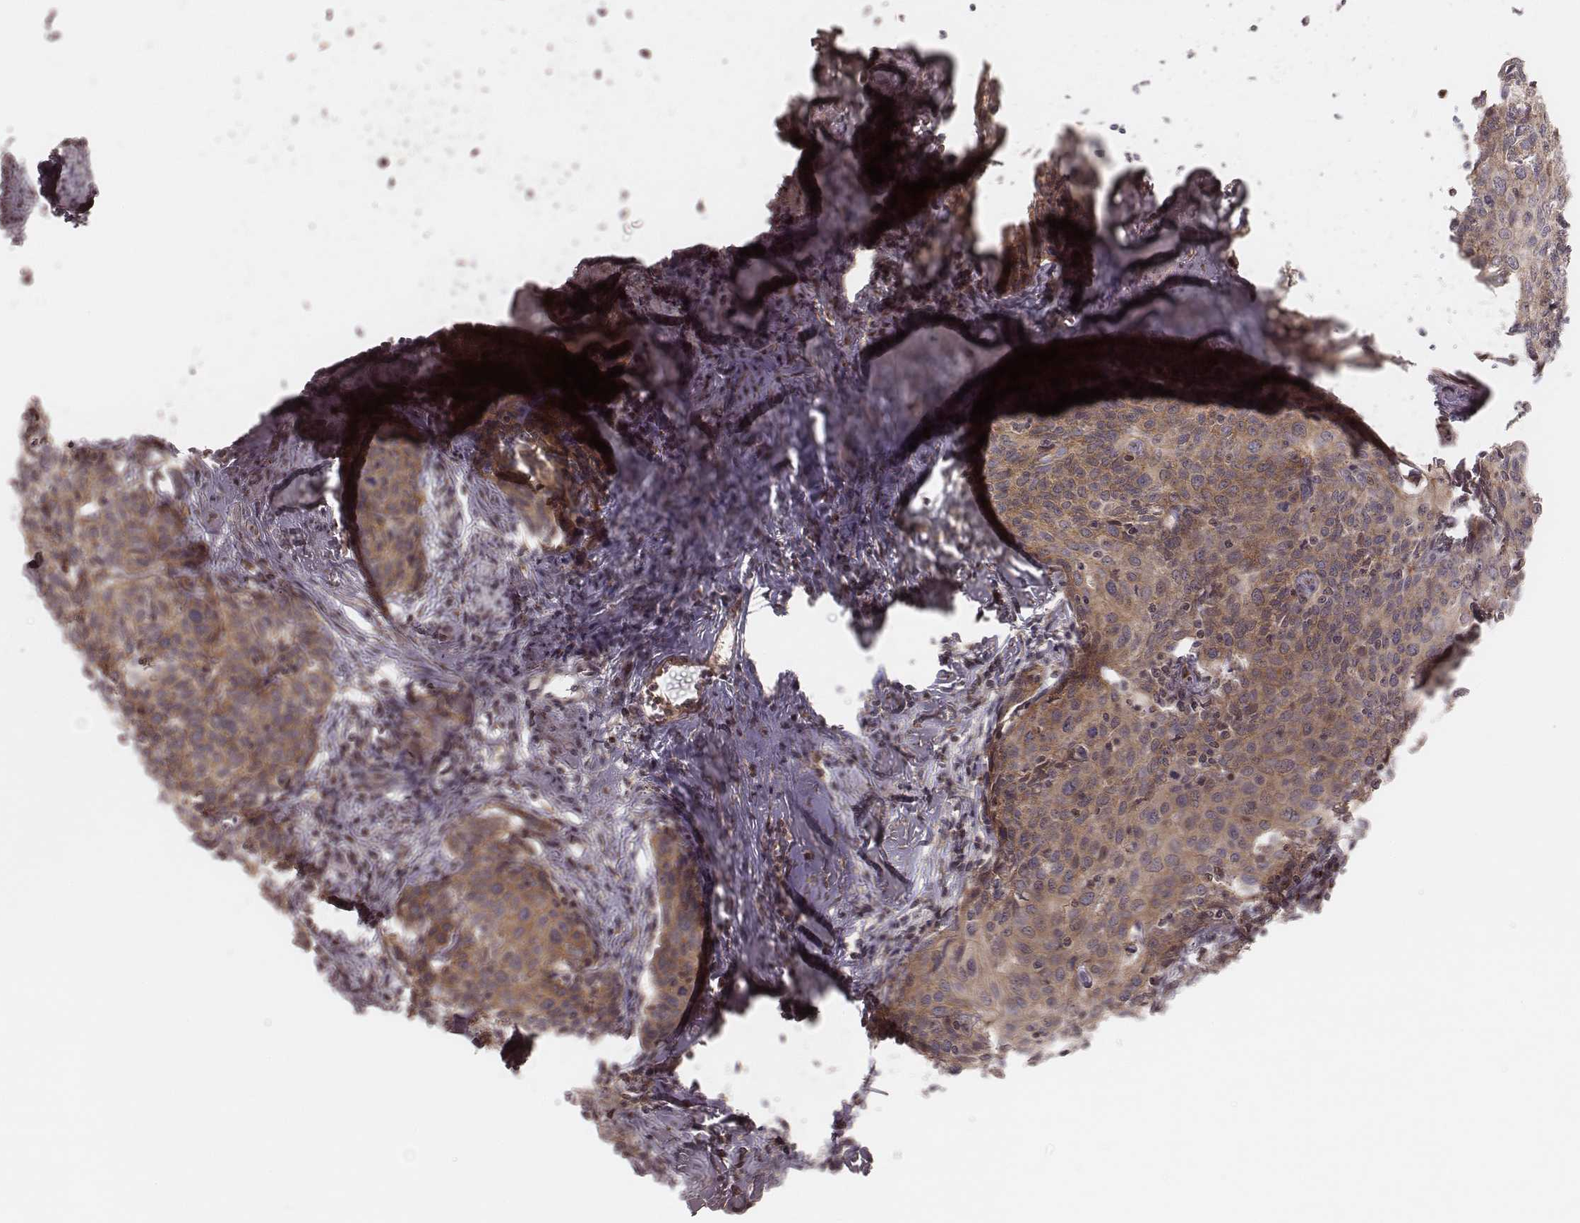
{"staining": {"intensity": "moderate", "quantity": ">75%", "location": "cytoplasmic/membranous"}, "tissue": "cervical cancer", "cell_type": "Tumor cells", "image_type": "cancer", "snomed": [{"axis": "morphology", "description": "Squamous cell carcinoma, NOS"}, {"axis": "topography", "description": "Cervix"}], "caption": "Protein staining shows moderate cytoplasmic/membranous staining in approximately >75% of tumor cells in cervical cancer (squamous cell carcinoma). Immunohistochemistry (ihc) stains the protein in brown and the nuclei are stained blue.", "gene": "MYO19", "patient": {"sex": "female", "age": 62}}